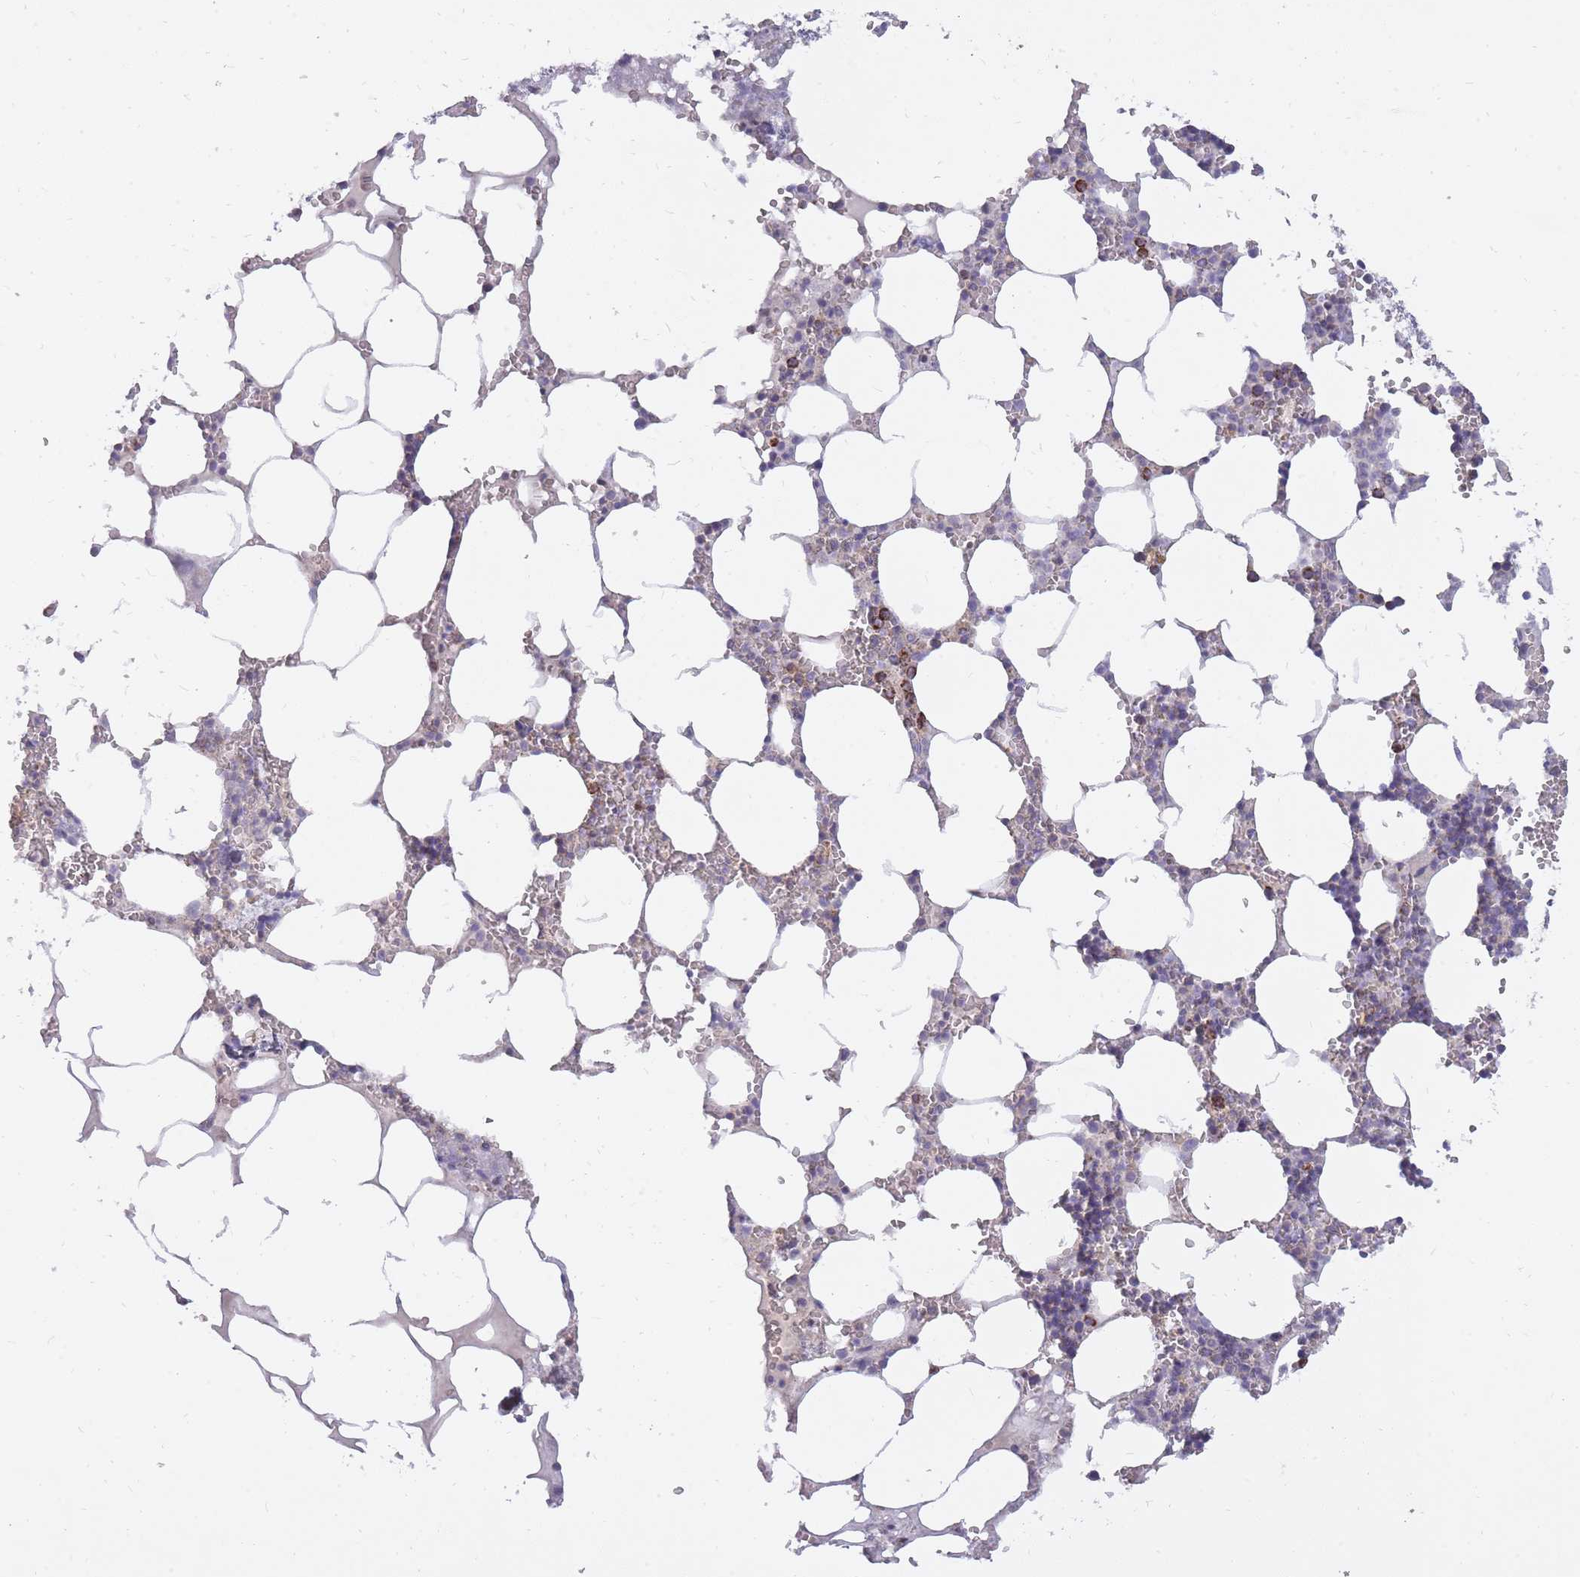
{"staining": {"intensity": "strong", "quantity": "<25%", "location": "cytoplasmic/membranous"}, "tissue": "bone marrow", "cell_type": "Hematopoietic cells", "image_type": "normal", "snomed": [{"axis": "morphology", "description": "Normal tissue, NOS"}, {"axis": "topography", "description": "Bone marrow"}], "caption": "Bone marrow stained with immunohistochemistry (IHC) exhibits strong cytoplasmic/membranous staining in about <25% of hematopoietic cells.", "gene": "ALKBH4", "patient": {"sex": "male", "age": 54}}